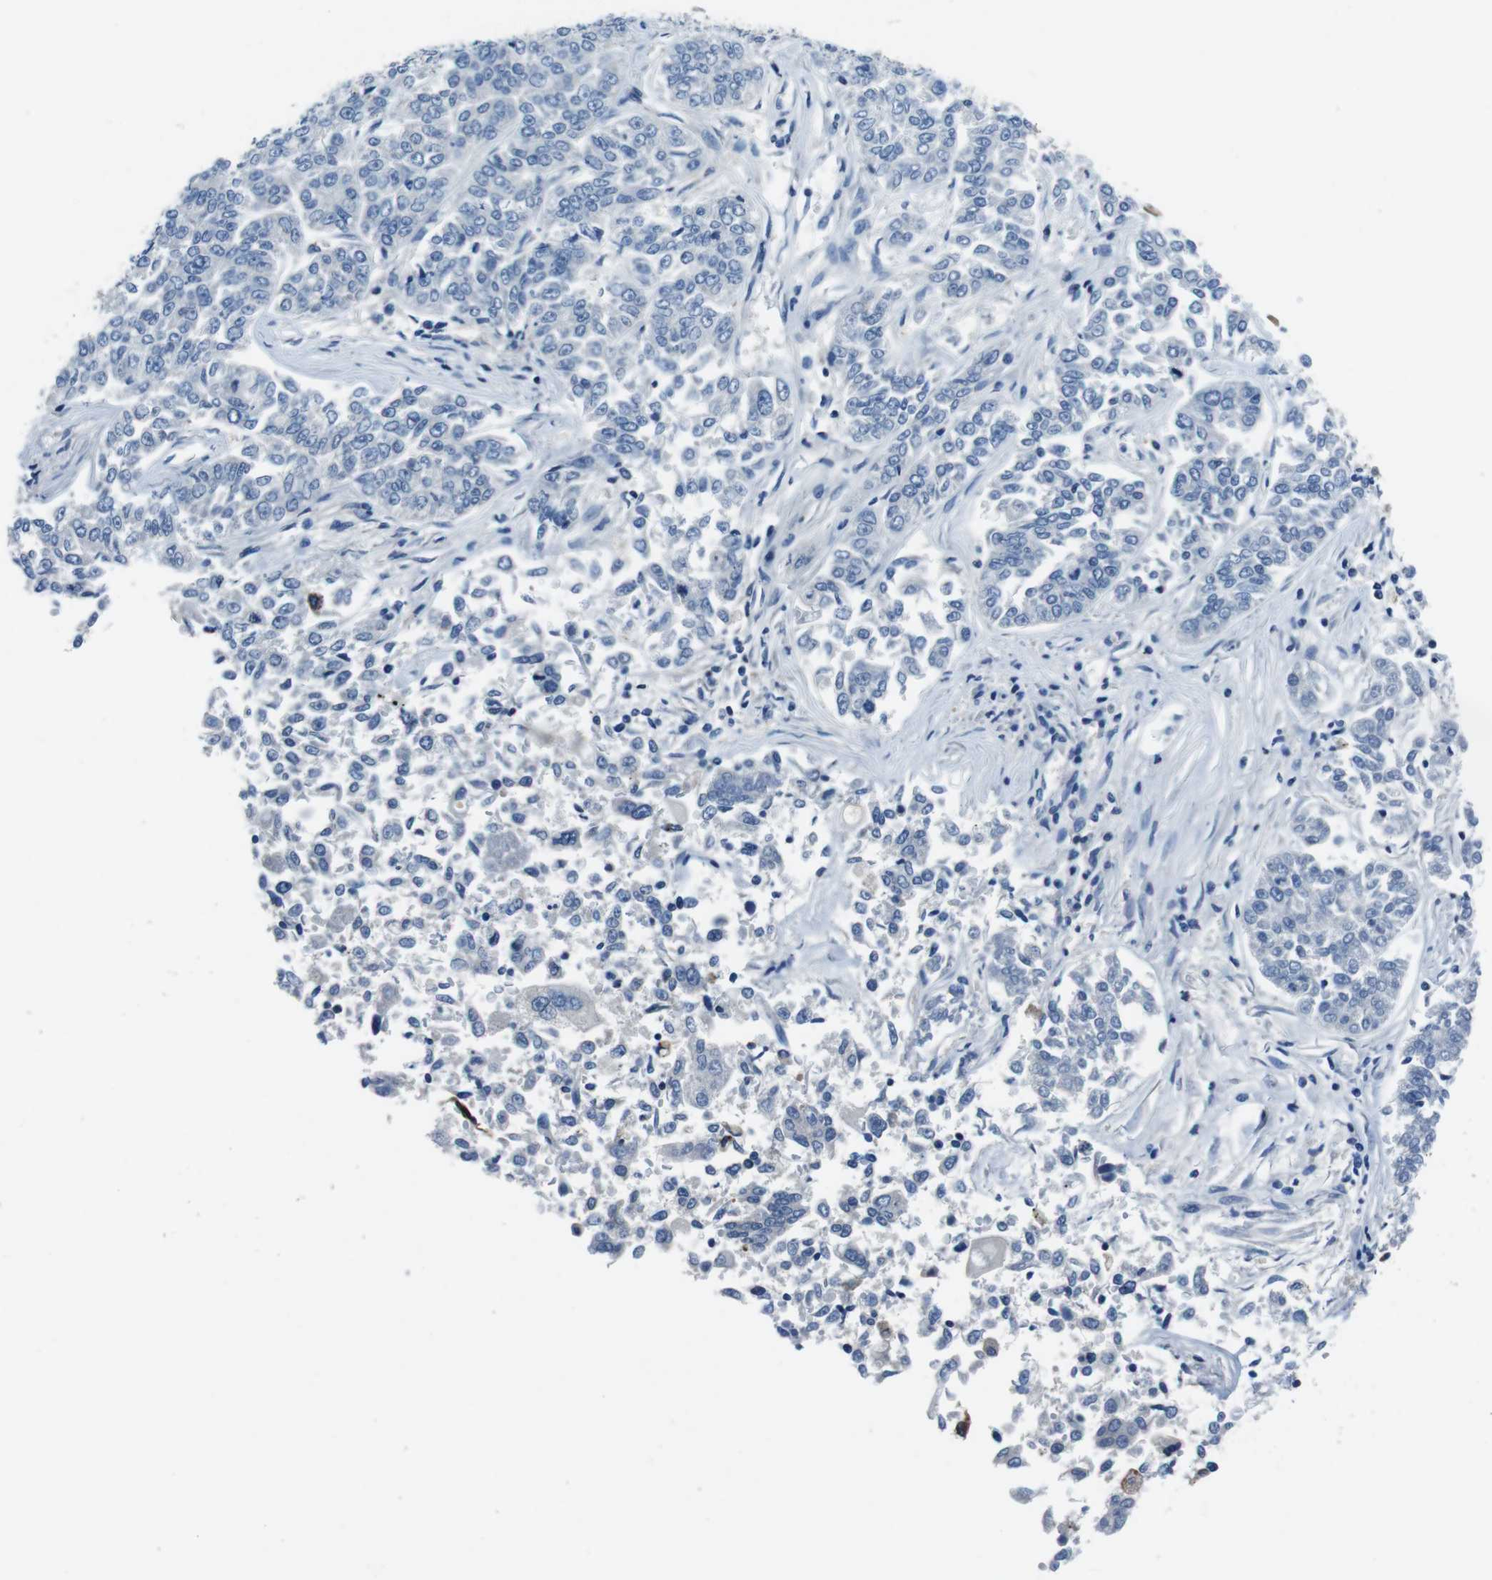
{"staining": {"intensity": "negative", "quantity": "none", "location": "none"}, "tissue": "lung cancer", "cell_type": "Tumor cells", "image_type": "cancer", "snomed": [{"axis": "morphology", "description": "Adenocarcinoma, NOS"}, {"axis": "topography", "description": "Lung"}], "caption": "IHC of human lung adenocarcinoma shows no staining in tumor cells.", "gene": "TULP3", "patient": {"sex": "male", "age": 84}}